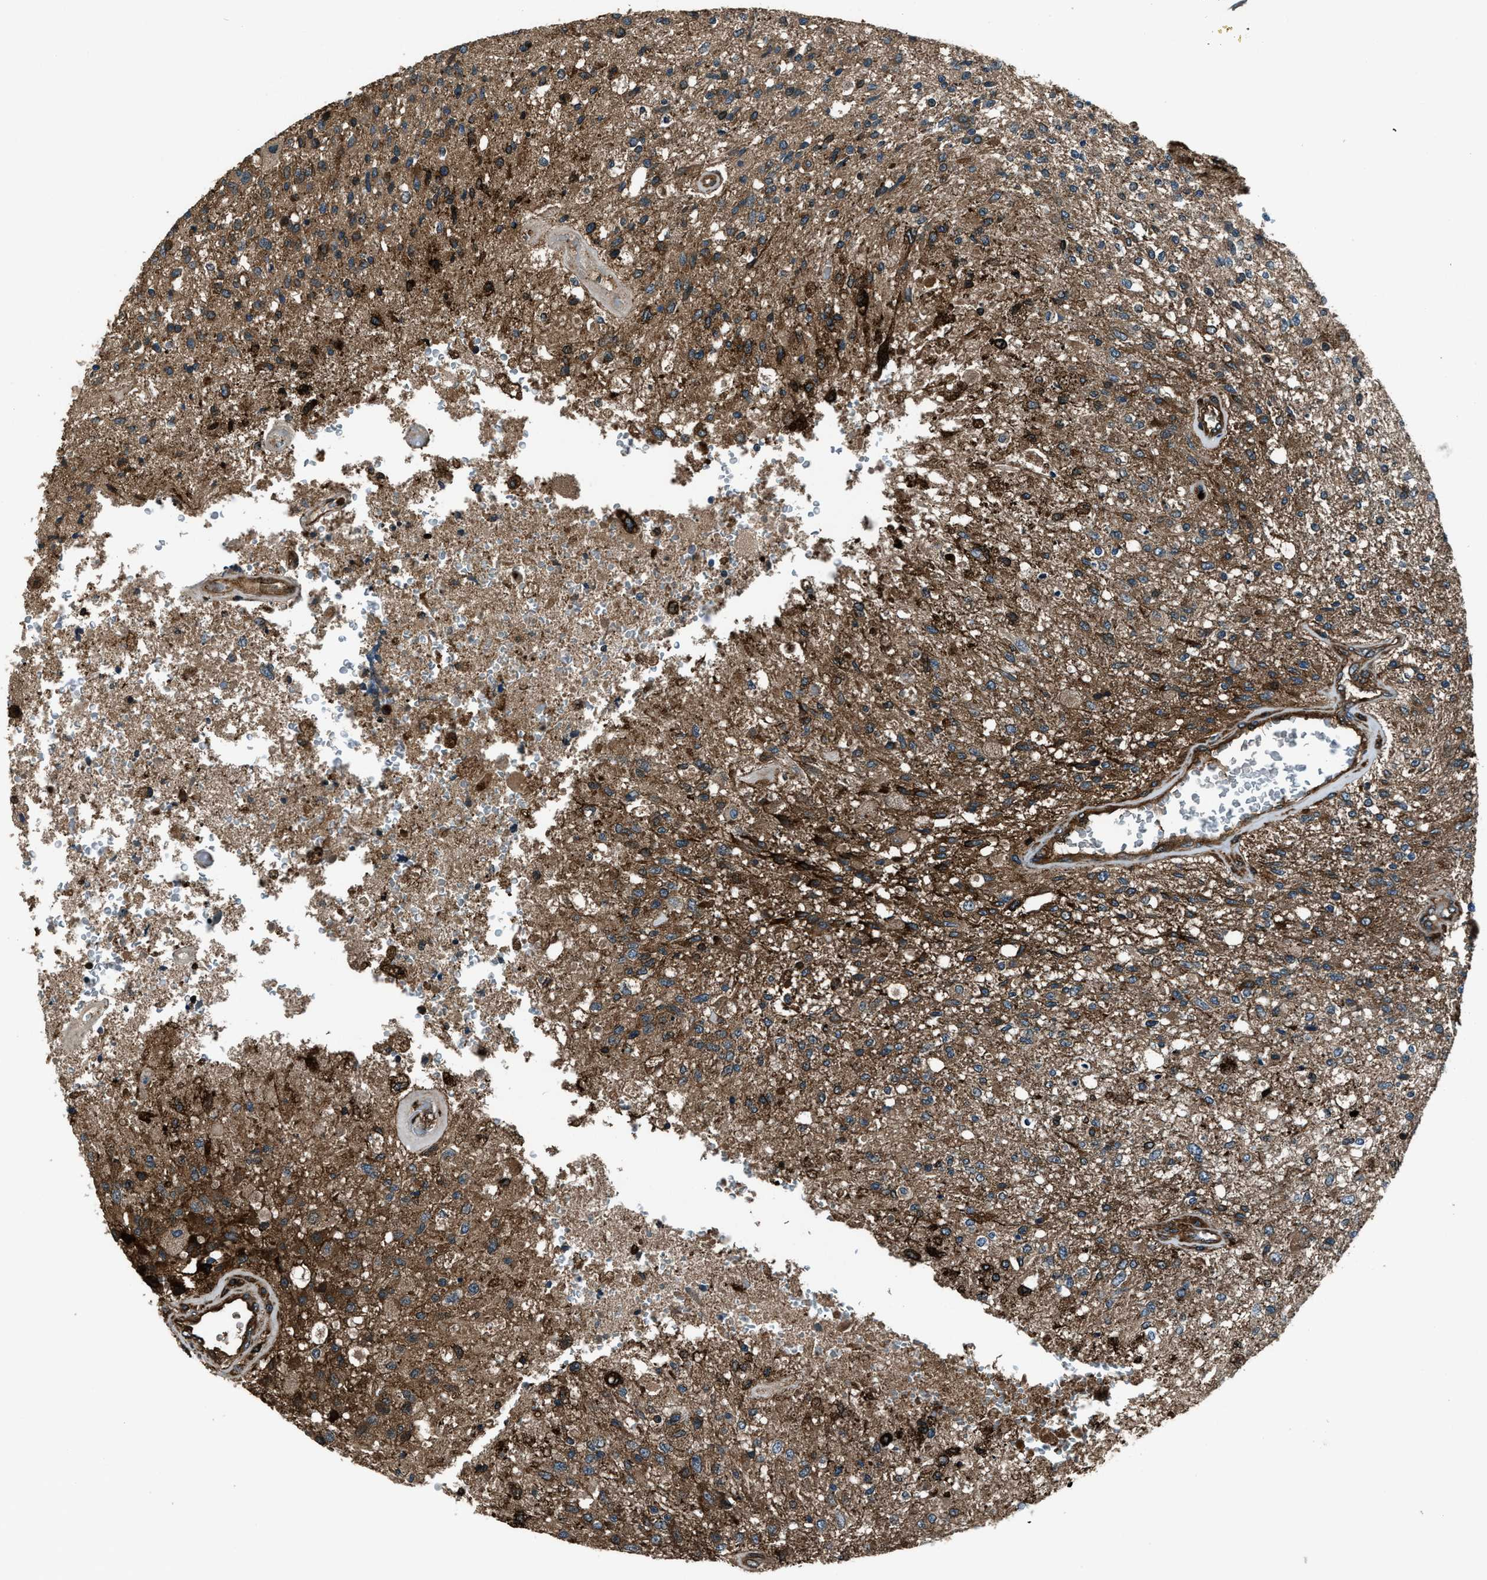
{"staining": {"intensity": "moderate", "quantity": ">75%", "location": "cytoplasmic/membranous"}, "tissue": "glioma", "cell_type": "Tumor cells", "image_type": "cancer", "snomed": [{"axis": "morphology", "description": "Normal tissue, NOS"}, {"axis": "morphology", "description": "Glioma, malignant, High grade"}, {"axis": "topography", "description": "Cerebral cortex"}], "caption": "Immunohistochemistry (IHC) image of malignant glioma (high-grade) stained for a protein (brown), which displays medium levels of moderate cytoplasmic/membranous expression in about >75% of tumor cells.", "gene": "SNX30", "patient": {"sex": "male", "age": 77}}